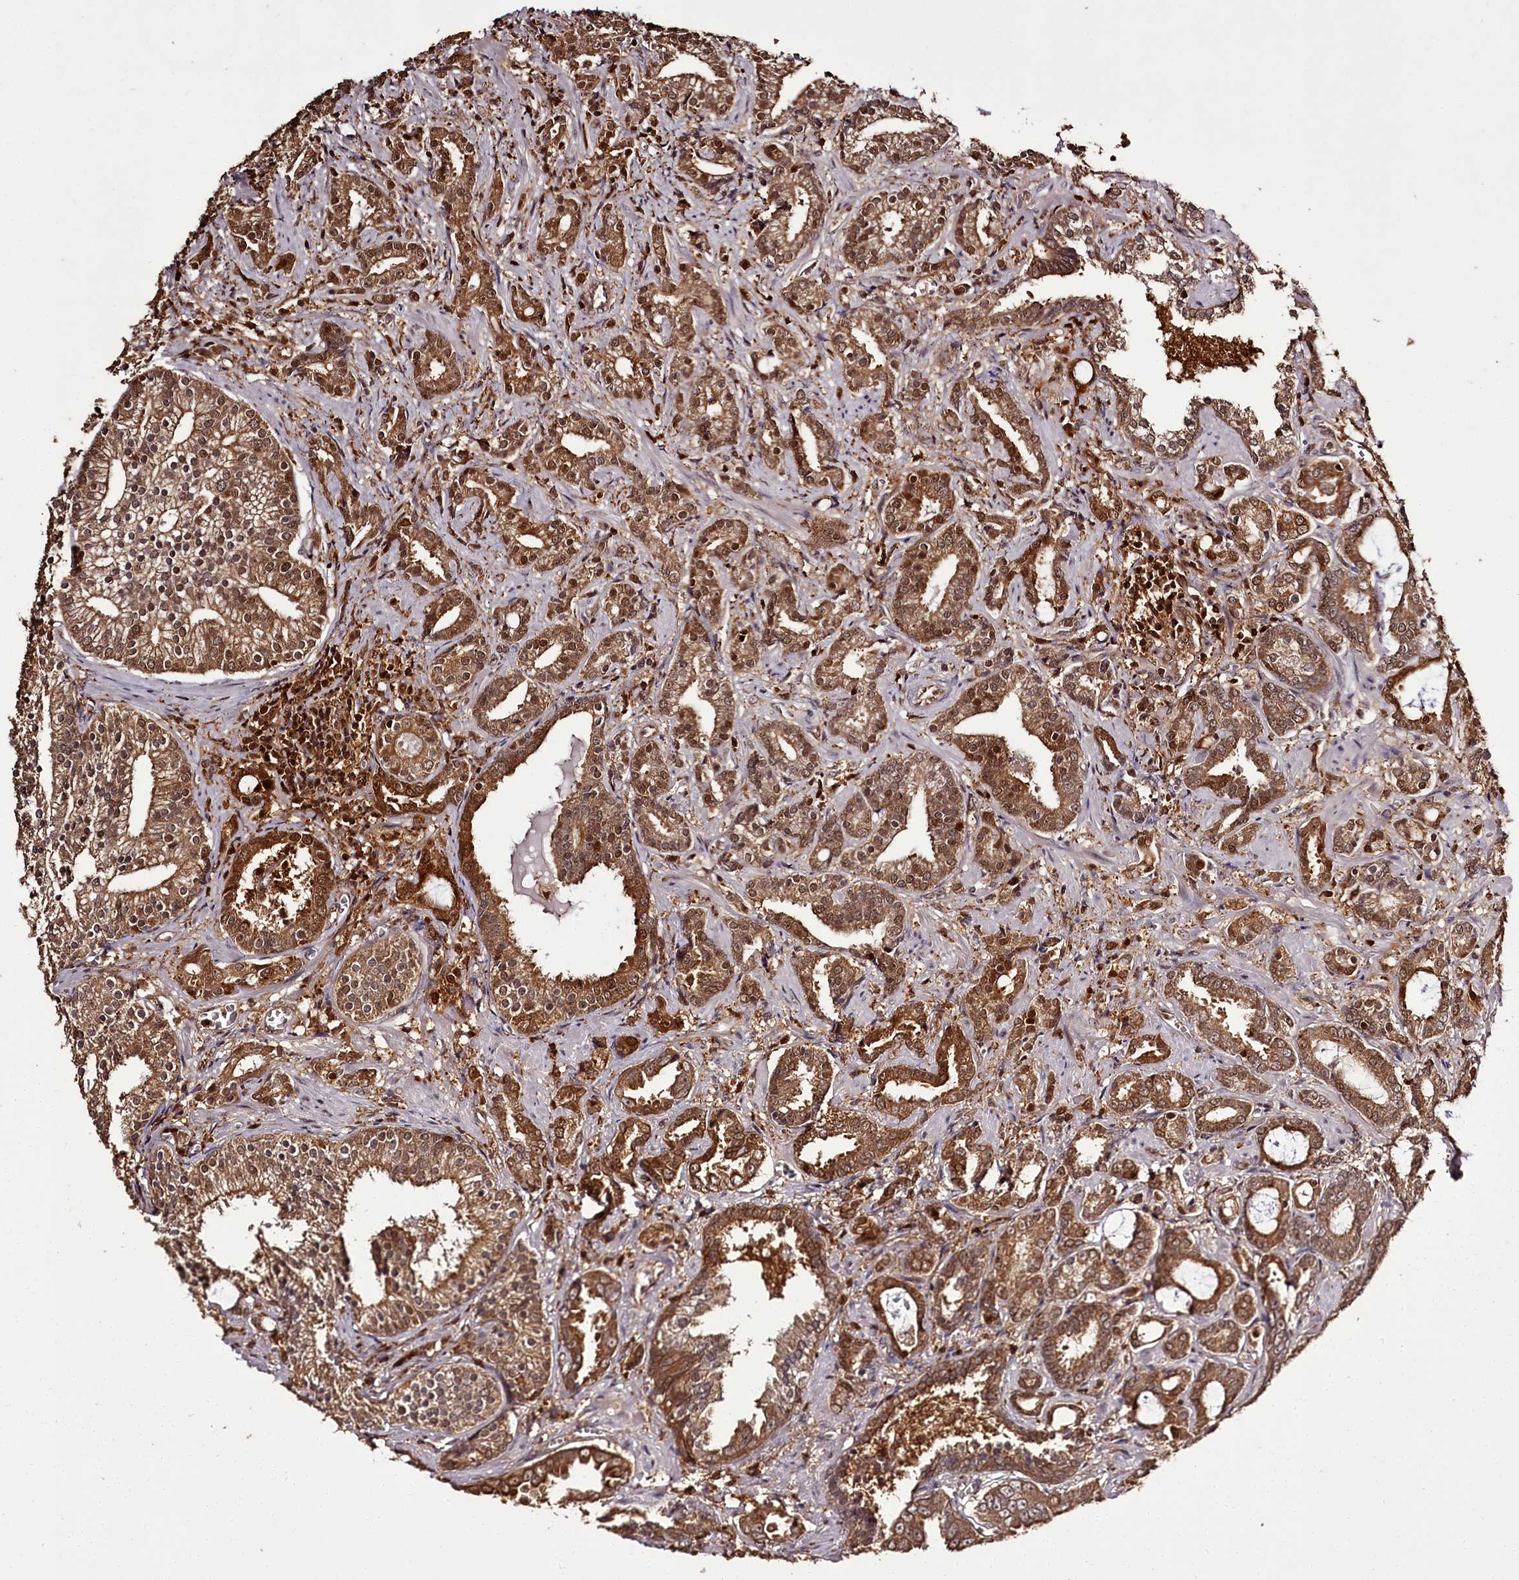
{"staining": {"intensity": "moderate", "quantity": ">75%", "location": "cytoplasmic/membranous,nuclear"}, "tissue": "prostate cancer", "cell_type": "Tumor cells", "image_type": "cancer", "snomed": [{"axis": "morphology", "description": "Adenocarcinoma, High grade"}, {"axis": "topography", "description": "Prostate and seminal vesicle, NOS"}], "caption": "Brown immunohistochemical staining in prostate cancer demonstrates moderate cytoplasmic/membranous and nuclear positivity in approximately >75% of tumor cells.", "gene": "NPRL2", "patient": {"sex": "male", "age": 67}}